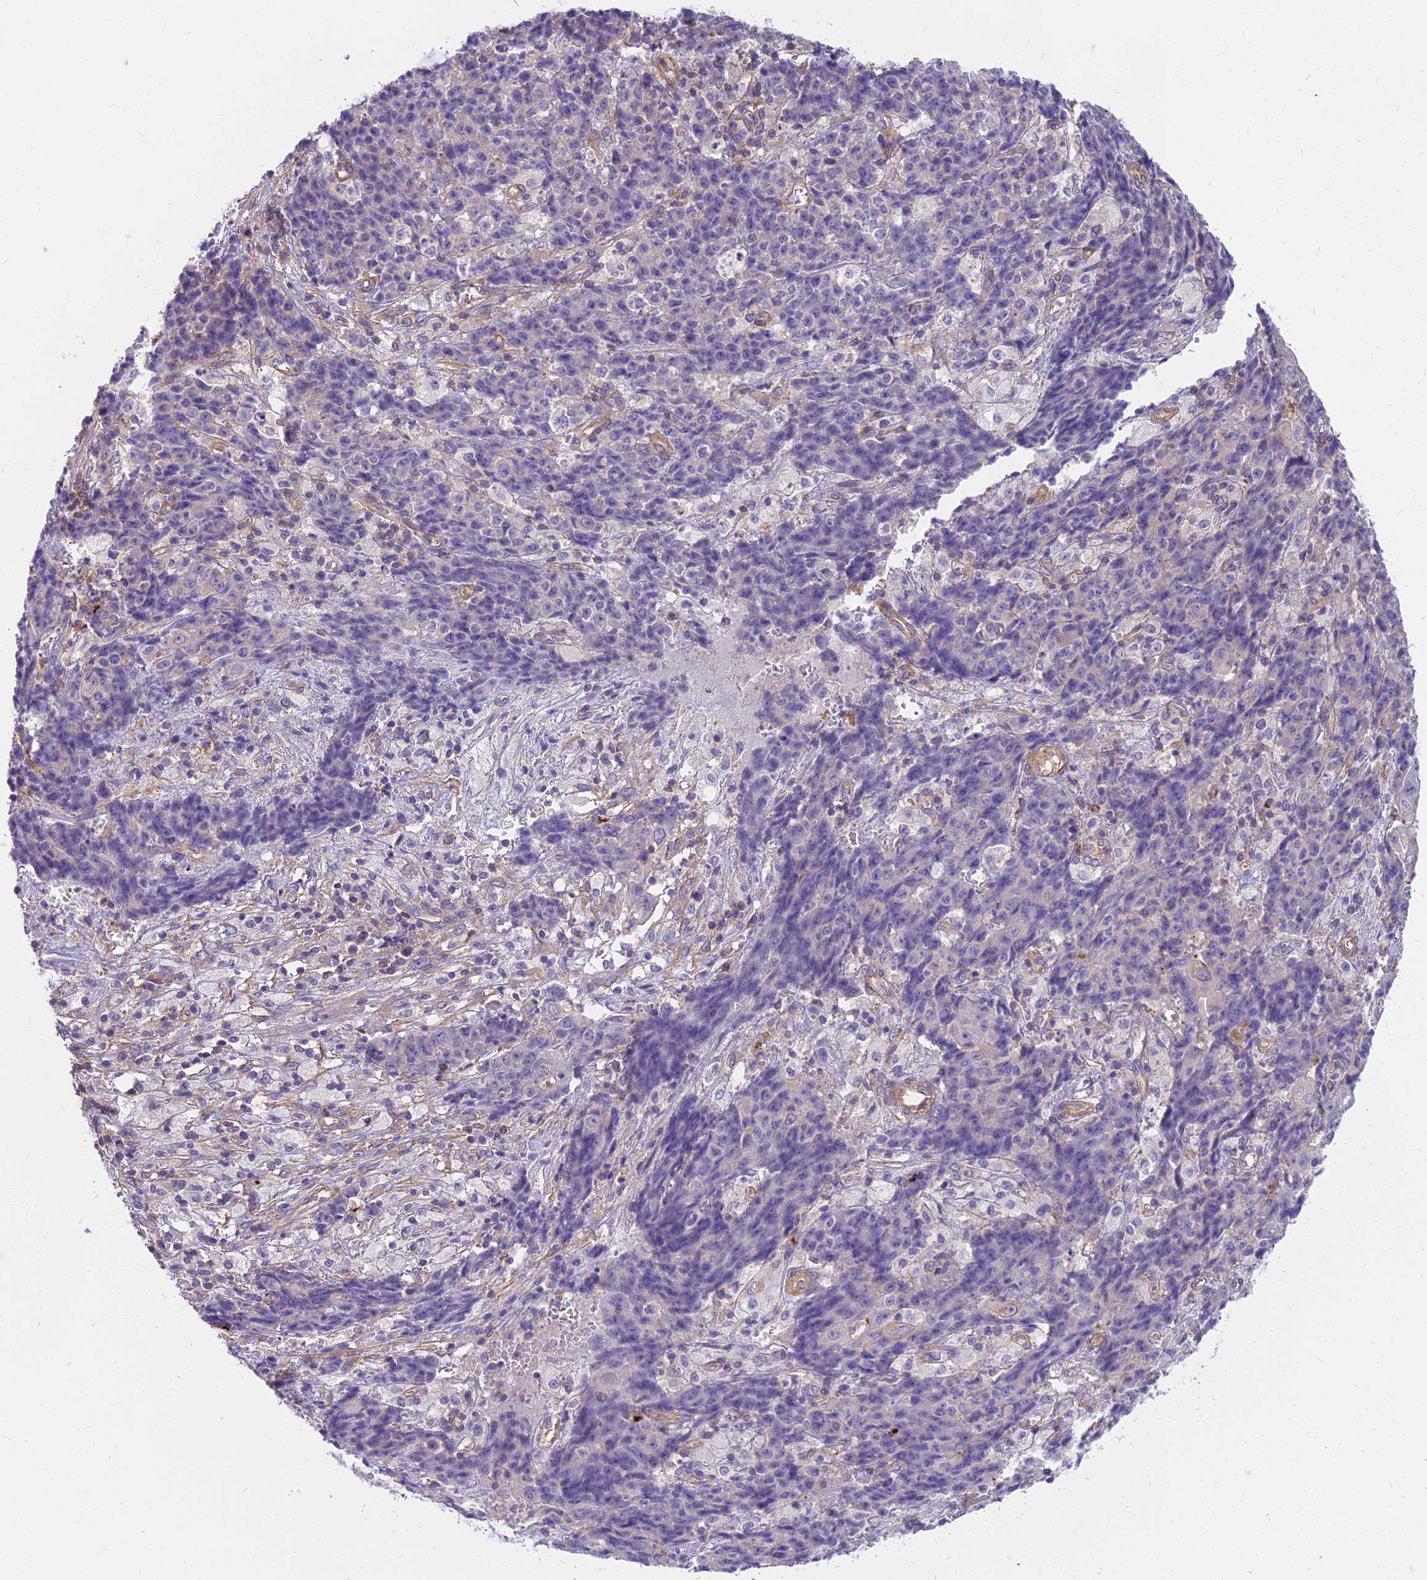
{"staining": {"intensity": "negative", "quantity": "none", "location": "none"}, "tissue": "ovarian cancer", "cell_type": "Tumor cells", "image_type": "cancer", "snomed": [{"axis": "morphology", "description": "Carcinoma, endometroid"}, {"axis": "topography", "description": "Ovary"}], "caption": "Immunohistochemistry micrograph of neoplastic tissue: human ovarian cancer (endometroid carcinoma) stained with DAB (3,3'-diaminobenzidine) displays no significant protein positivity in tumor cells. (Immunohistochemistry, brightfield microscopy, high magnification).", "gene": "HLA-DOA", "patient": {"sex": "female", "age": 42}}